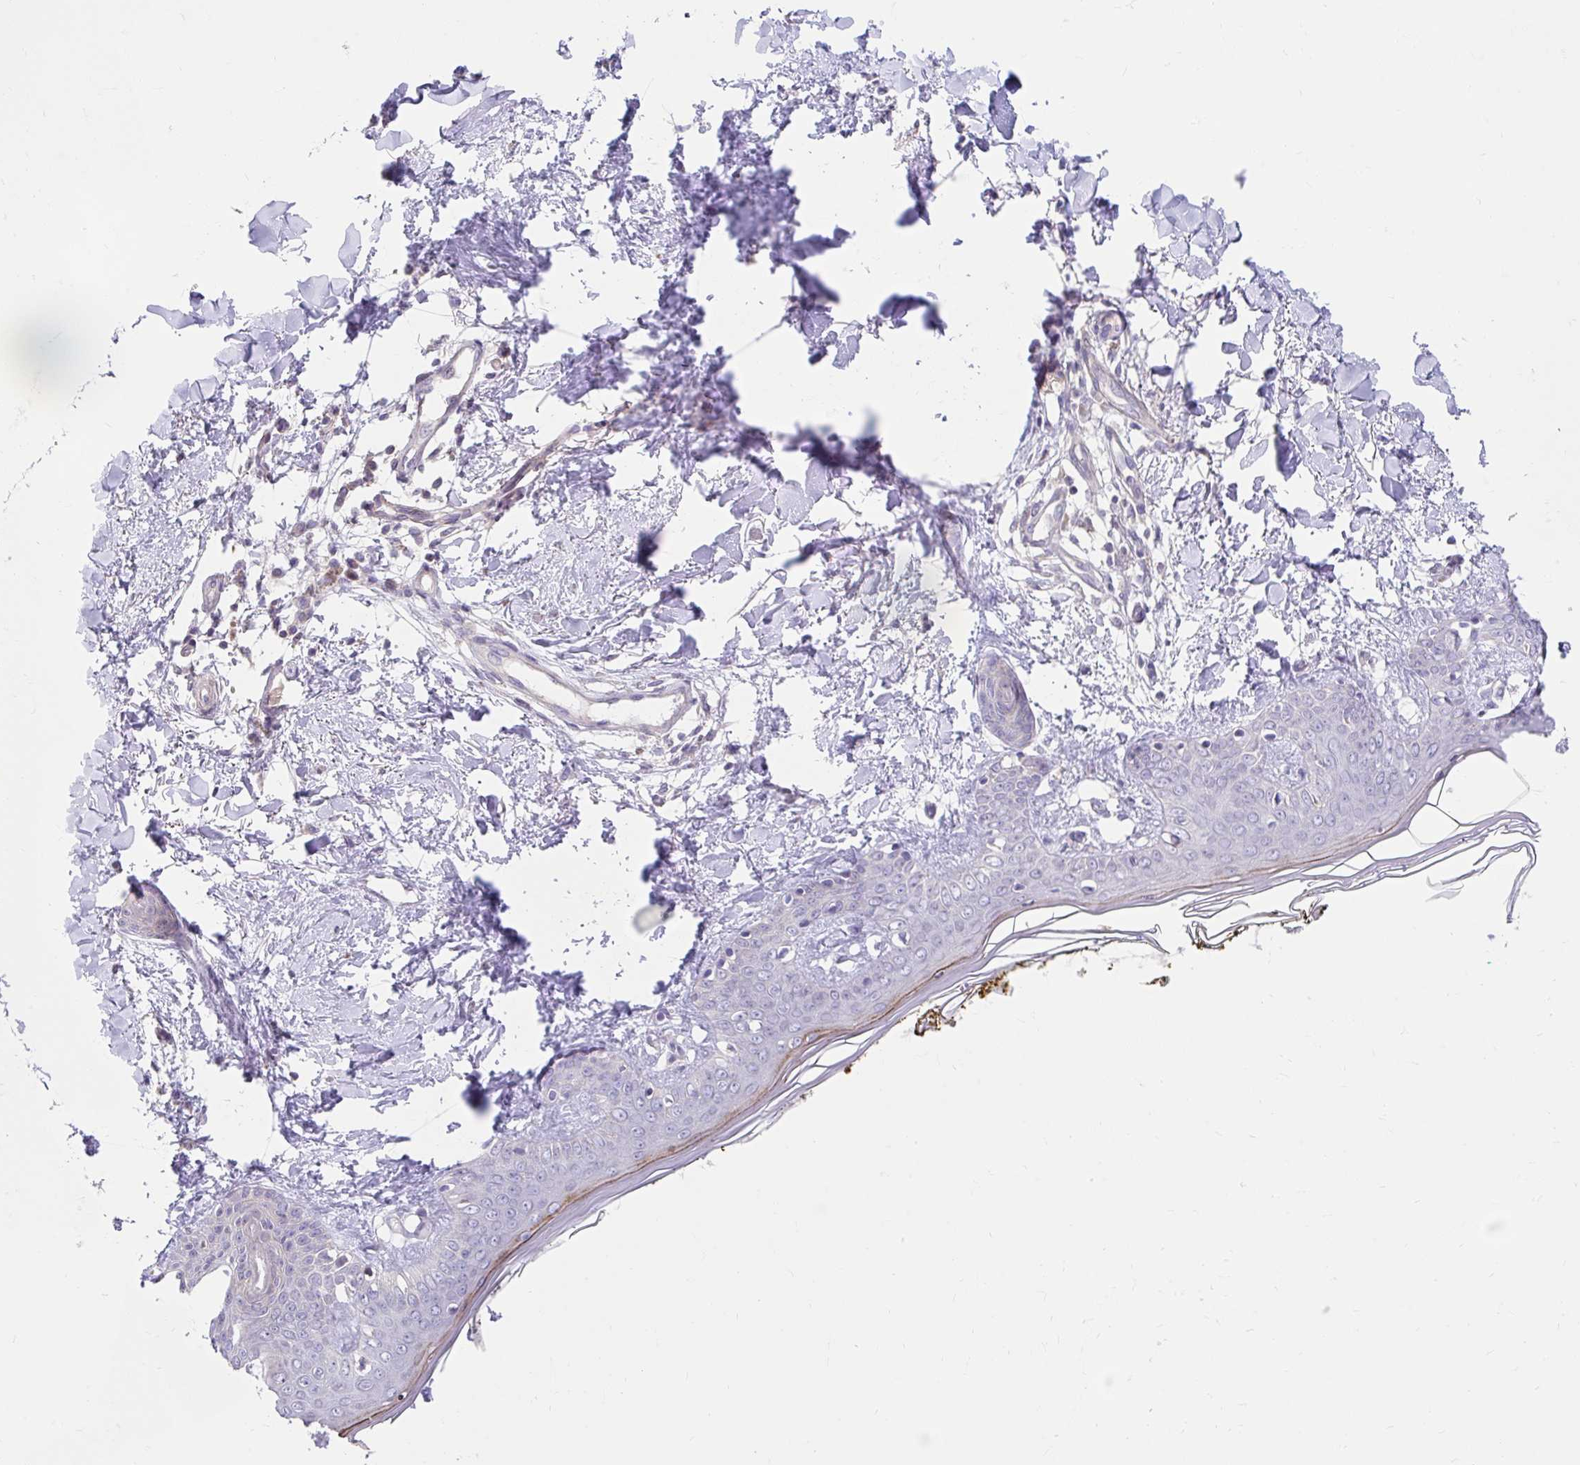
{"staining": {"intensity": "moderate", "quantity": "<25%", "location": "cytoplasmic/membranous"}, "tissue": "skin", "cell_type": "Fibroblasts", "image_type": "normal", "snomed": [{"axis": "morphology", "description": "Normal tissue, NOS"}, {"axis": "topography", "description": "Skin"}], "caption": "The immunohistochemical stain shows moderate cytoplasmic/membranous staining in fibroblasts of unremarkable skin.", "gene": "NT5C1B", "patient": {"sex": "female", "age": 34}}